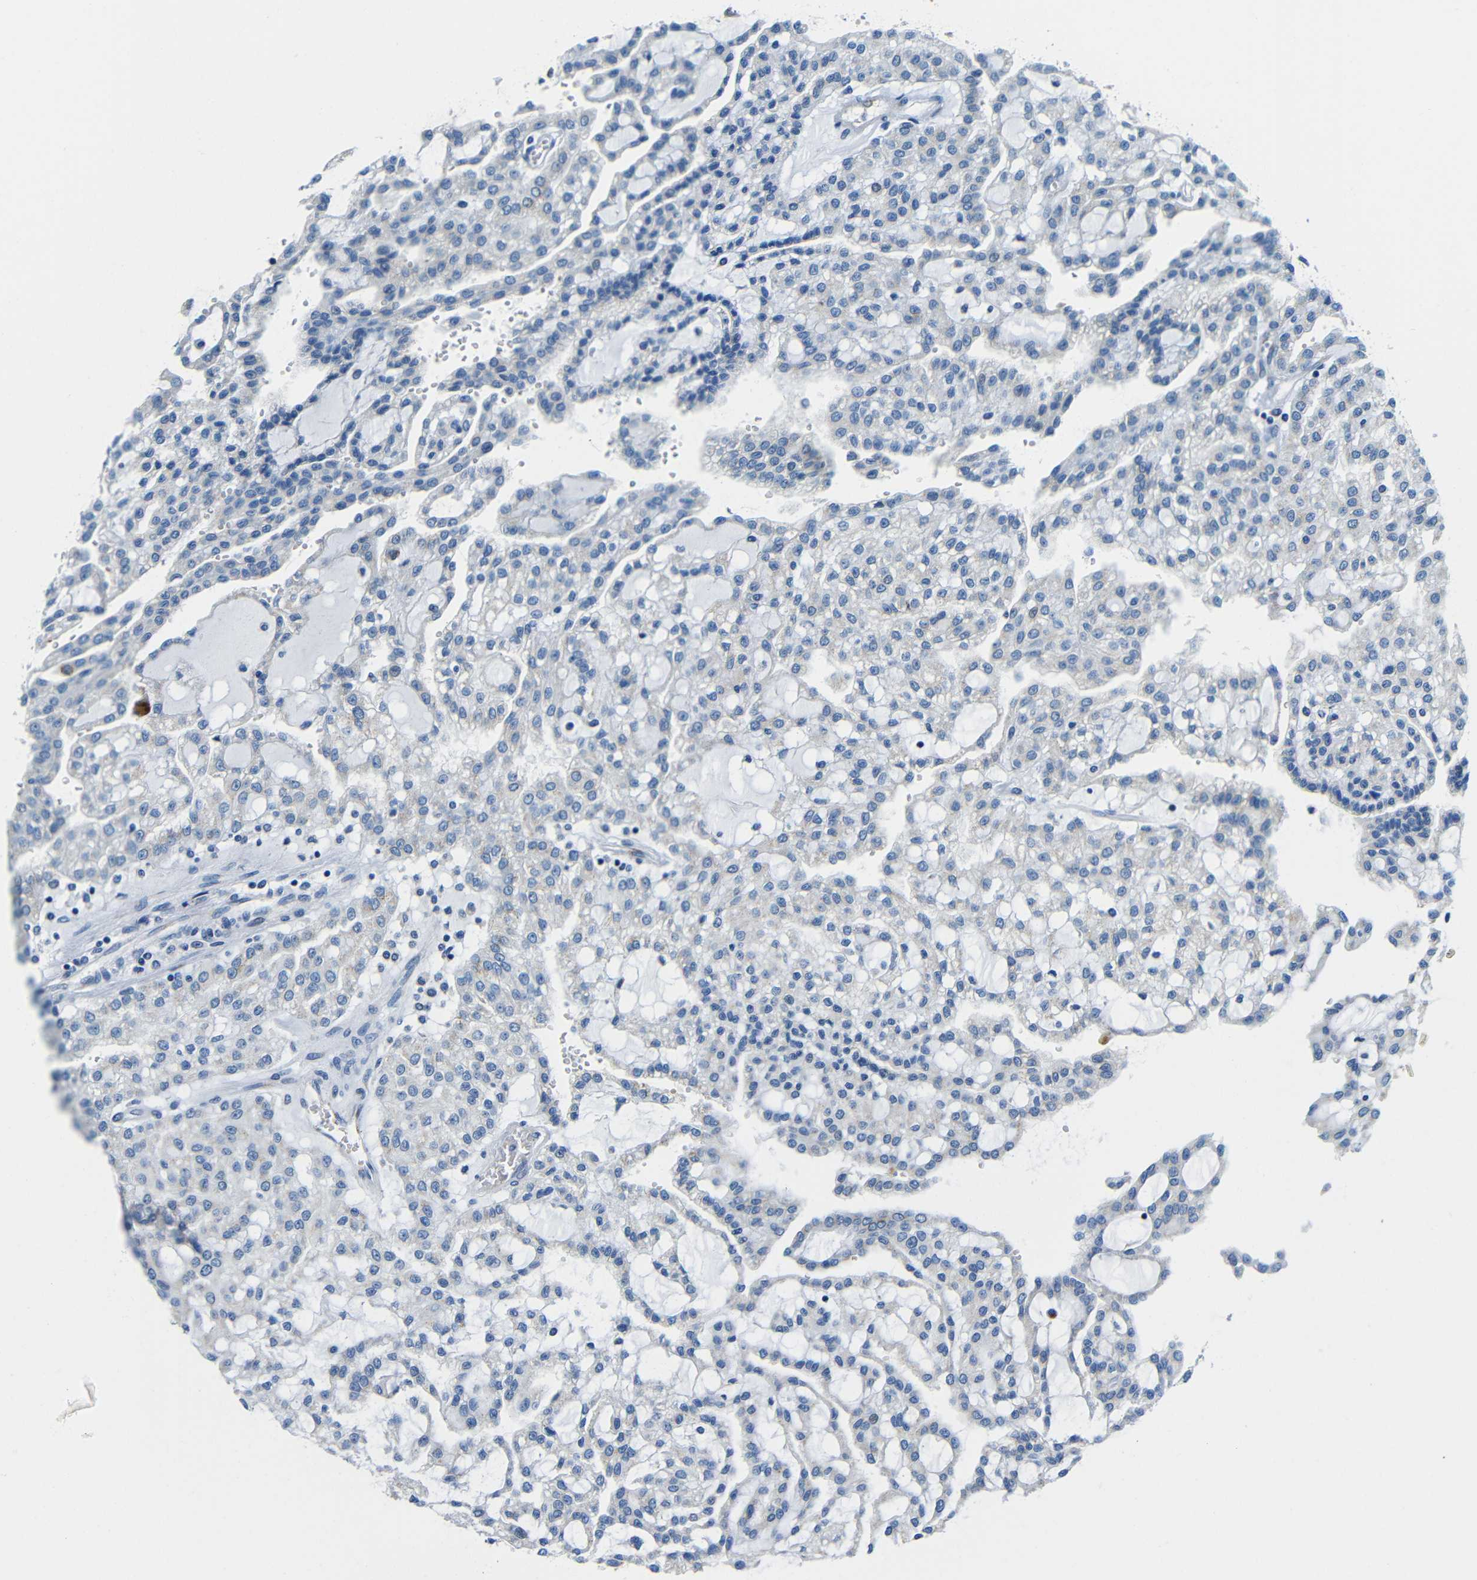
{"staining": {"intensity": "negative", "quantity": "none", "location": "none"}, "tissue": "renal cancer", "cell_type": "Tumor cells", "image_type": "cancer", "snomed": [{"axis": "morphology", "description": "Adenocarcinoma, NOS"}, {"axis": "topography", "description": "Kidney"}], "caption": "Tumor cells are negative for brown protein staining in renal cancer.", "gene": "USO1", "patient": {"sex": "male", "age": 63}}